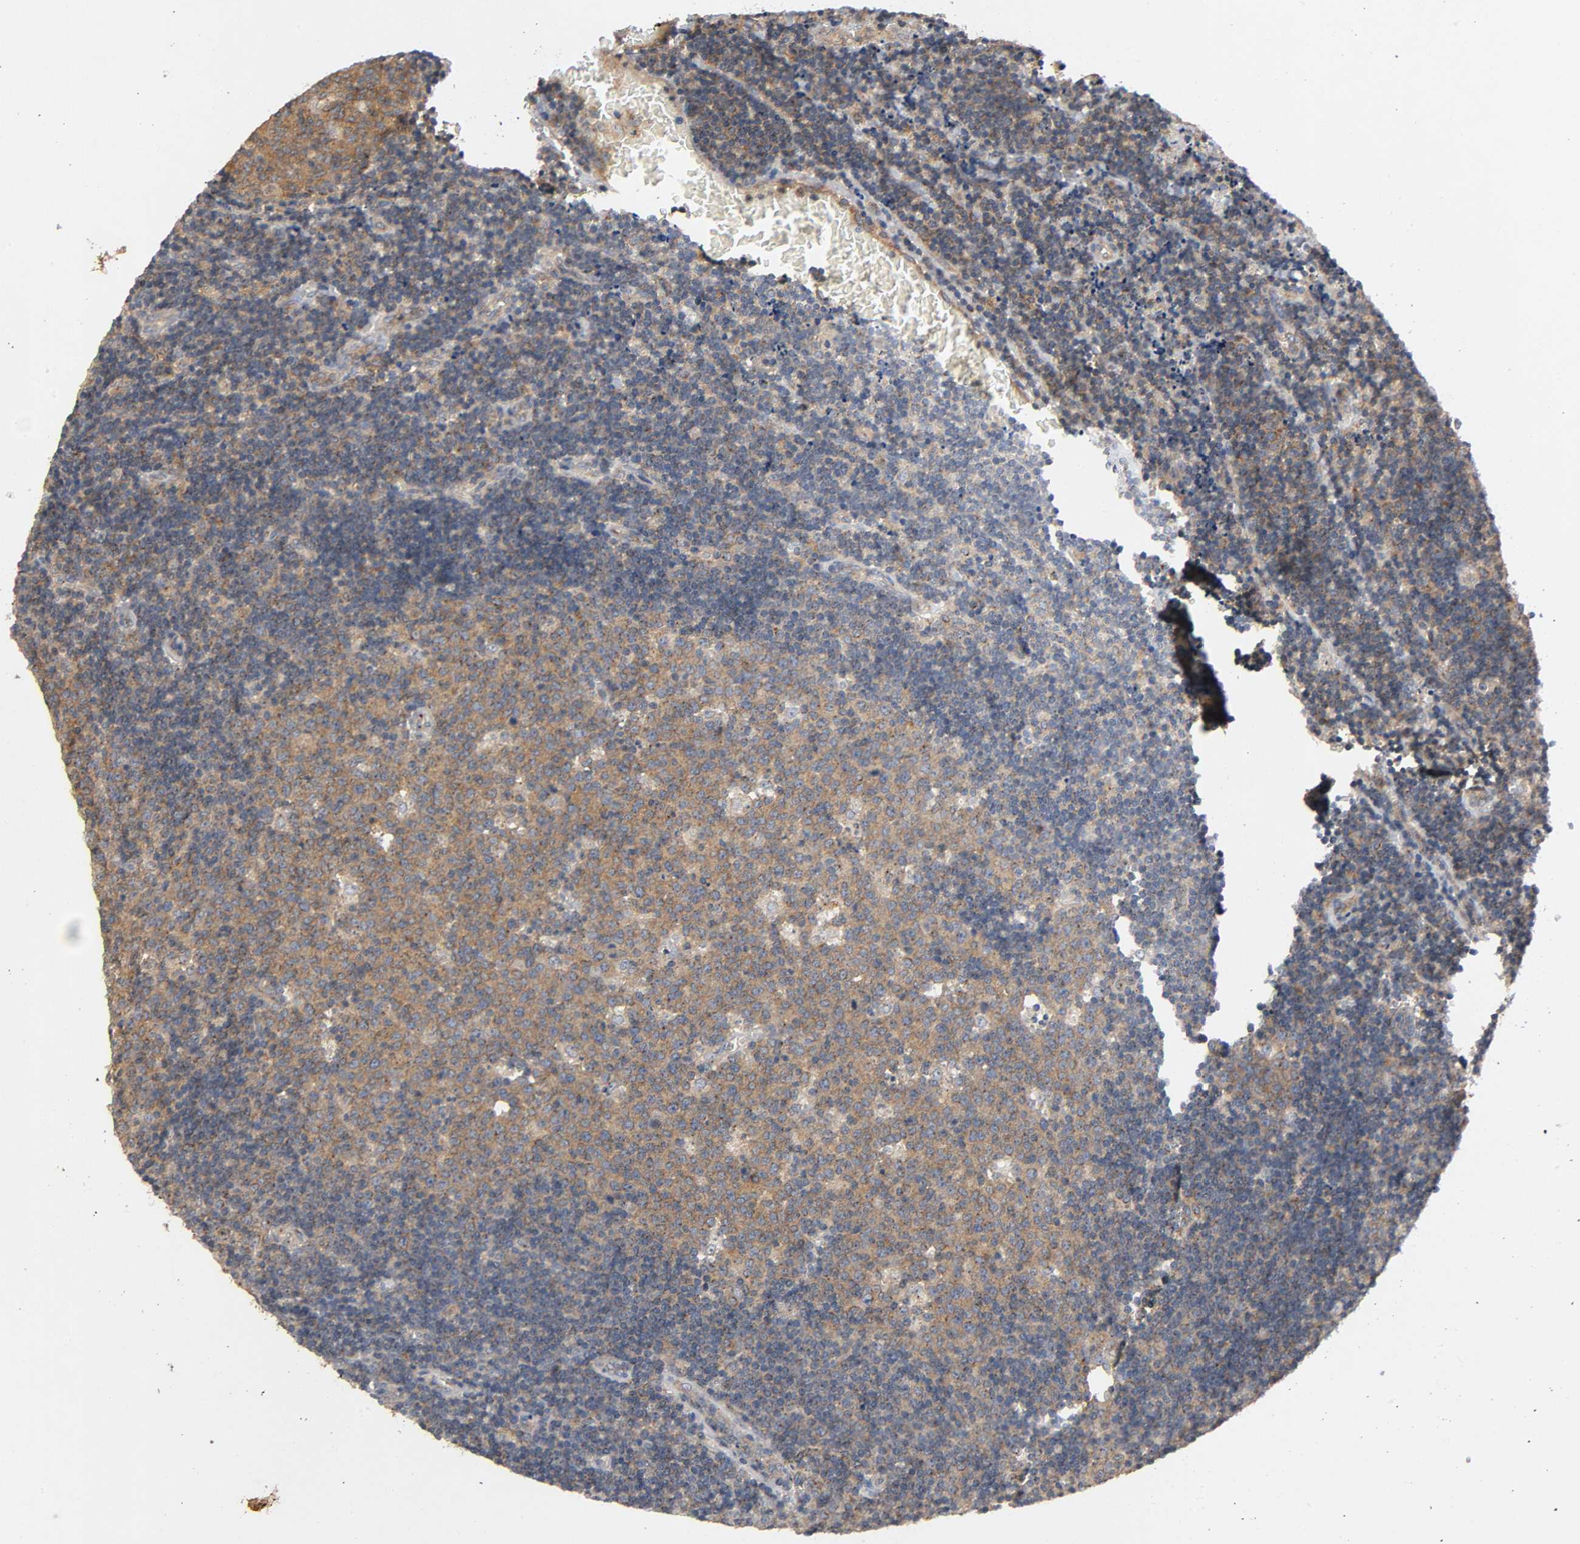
{"staining": {"intensity": "moderate", "quantity": ">75%", "location": "cytoplasmic/membranous"}, "tissue": "lymph node", "cell_type": "Germinal center cells", "image_type": "normal", "snomed": [{"axis": "morphology", "description": "Normal tissue, NOS"}, {"axis": "topography", "description": "Lymph node"}, {"axis": "topography", "description": "Salivary gland"}], "caption": "Lymph node stained with DAB IHC demonstrates medium levels of moderate cytoplasmic/membranous positivity in approximately >75% of germinal center cells.", "gene": "IKBKB", "patient": {"sex": "male", "age": 8}}